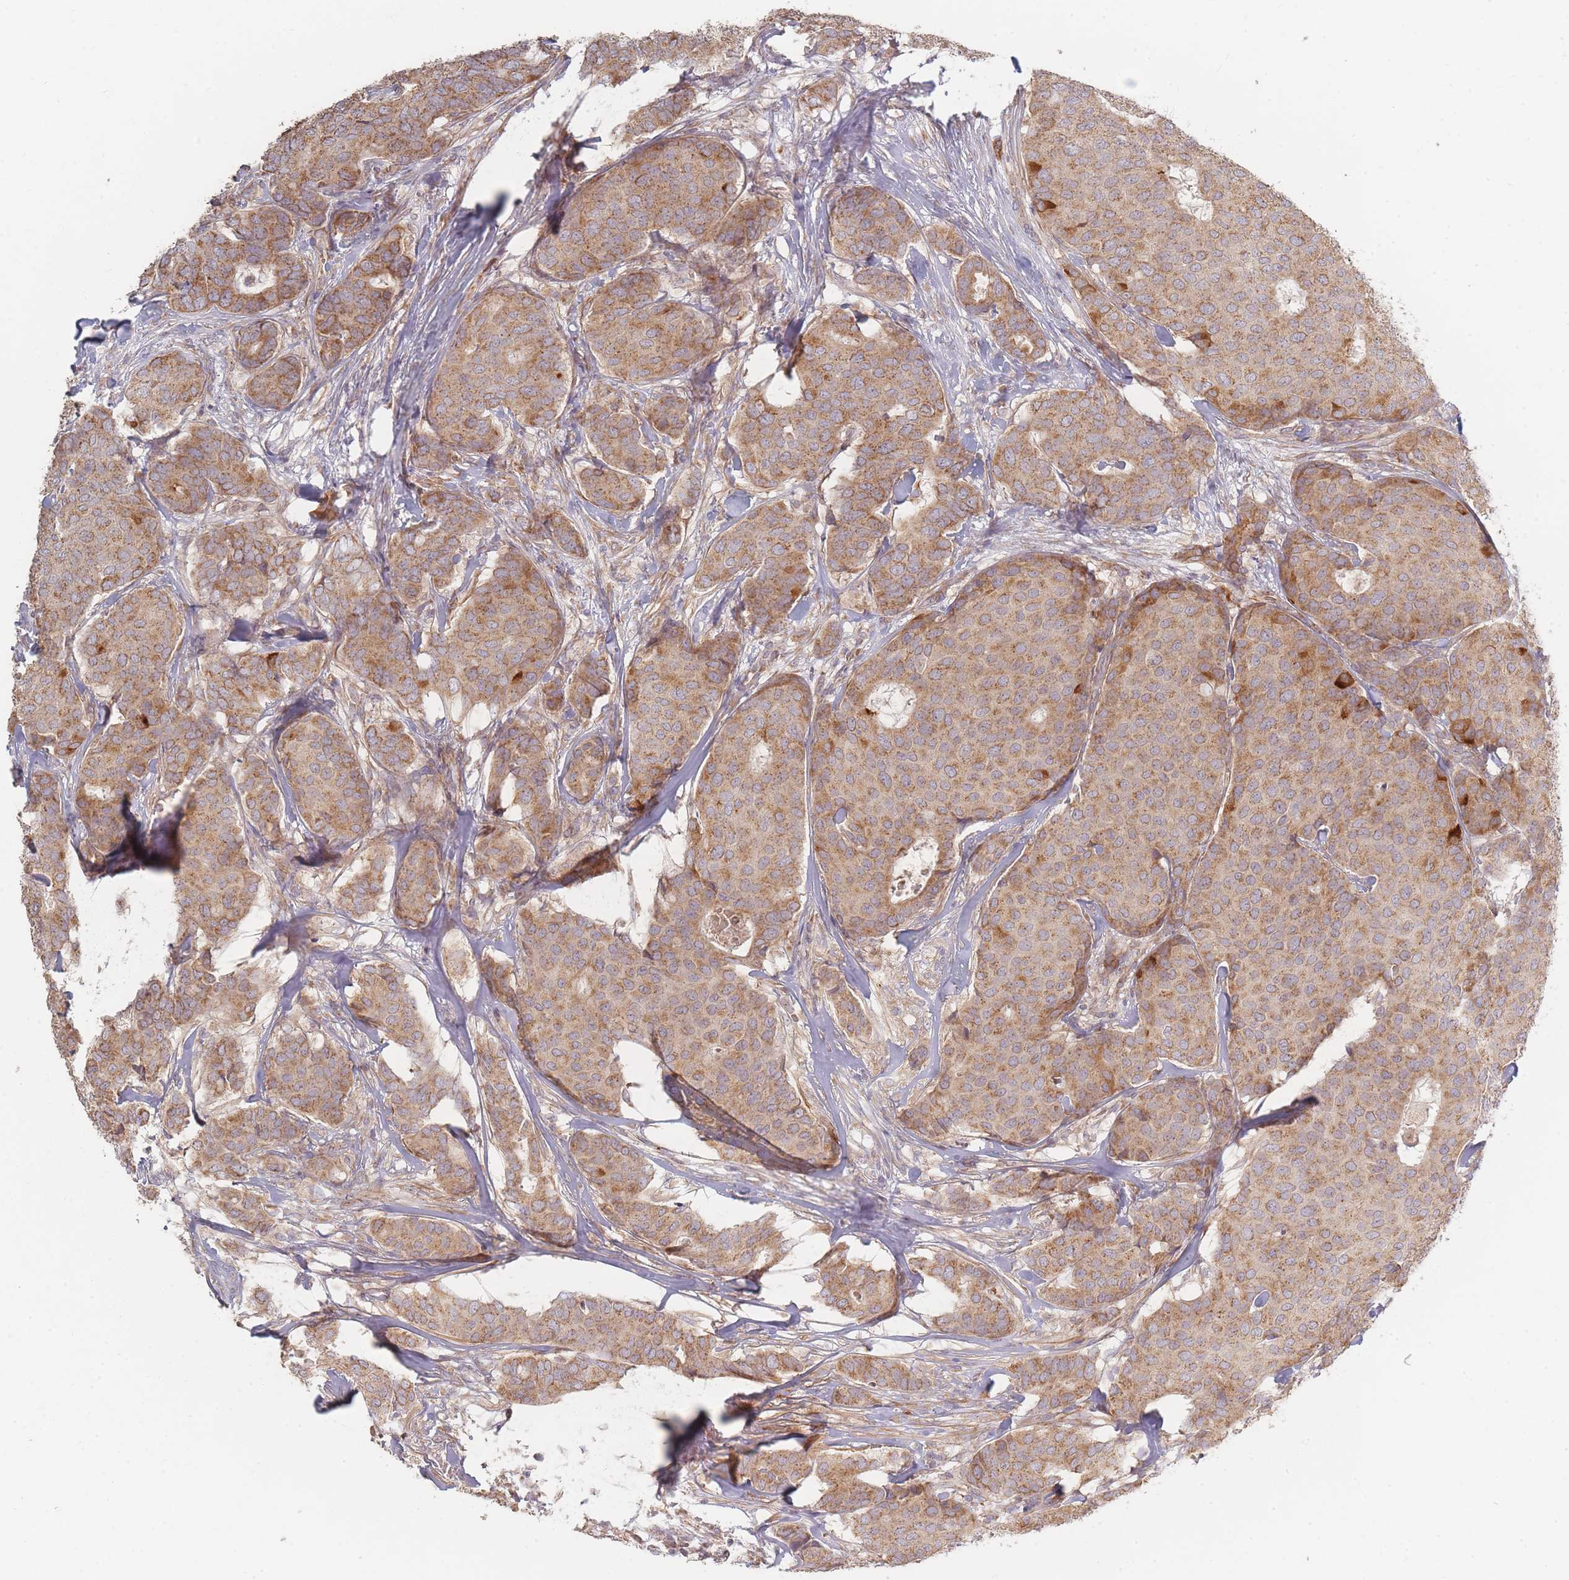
{"staining": {"intensity": "moderate", "quantity": ">75%", "location": "cytoplasmic/membranous"}, "tissue": "breast cancer", "cell_type": "Tumor cells", "image_type": "cancer", "snomed": [{"axis": "morphology", "description": "Duct carcinoma"}, {"axis": "topography", "description": "Breast"}], "caption": "A brown stain highlights moderate cytoplasmic/membranous staining of a protein in infiltrating ductal carcinoma (breast) tumor cells. The protein is stained brown, and the nuclei are stained in blue (DAB IHC with brightfield microscopy, high magnification).", "gene": "MRPS6", "patient": {"sex": "female", "age": 75}}